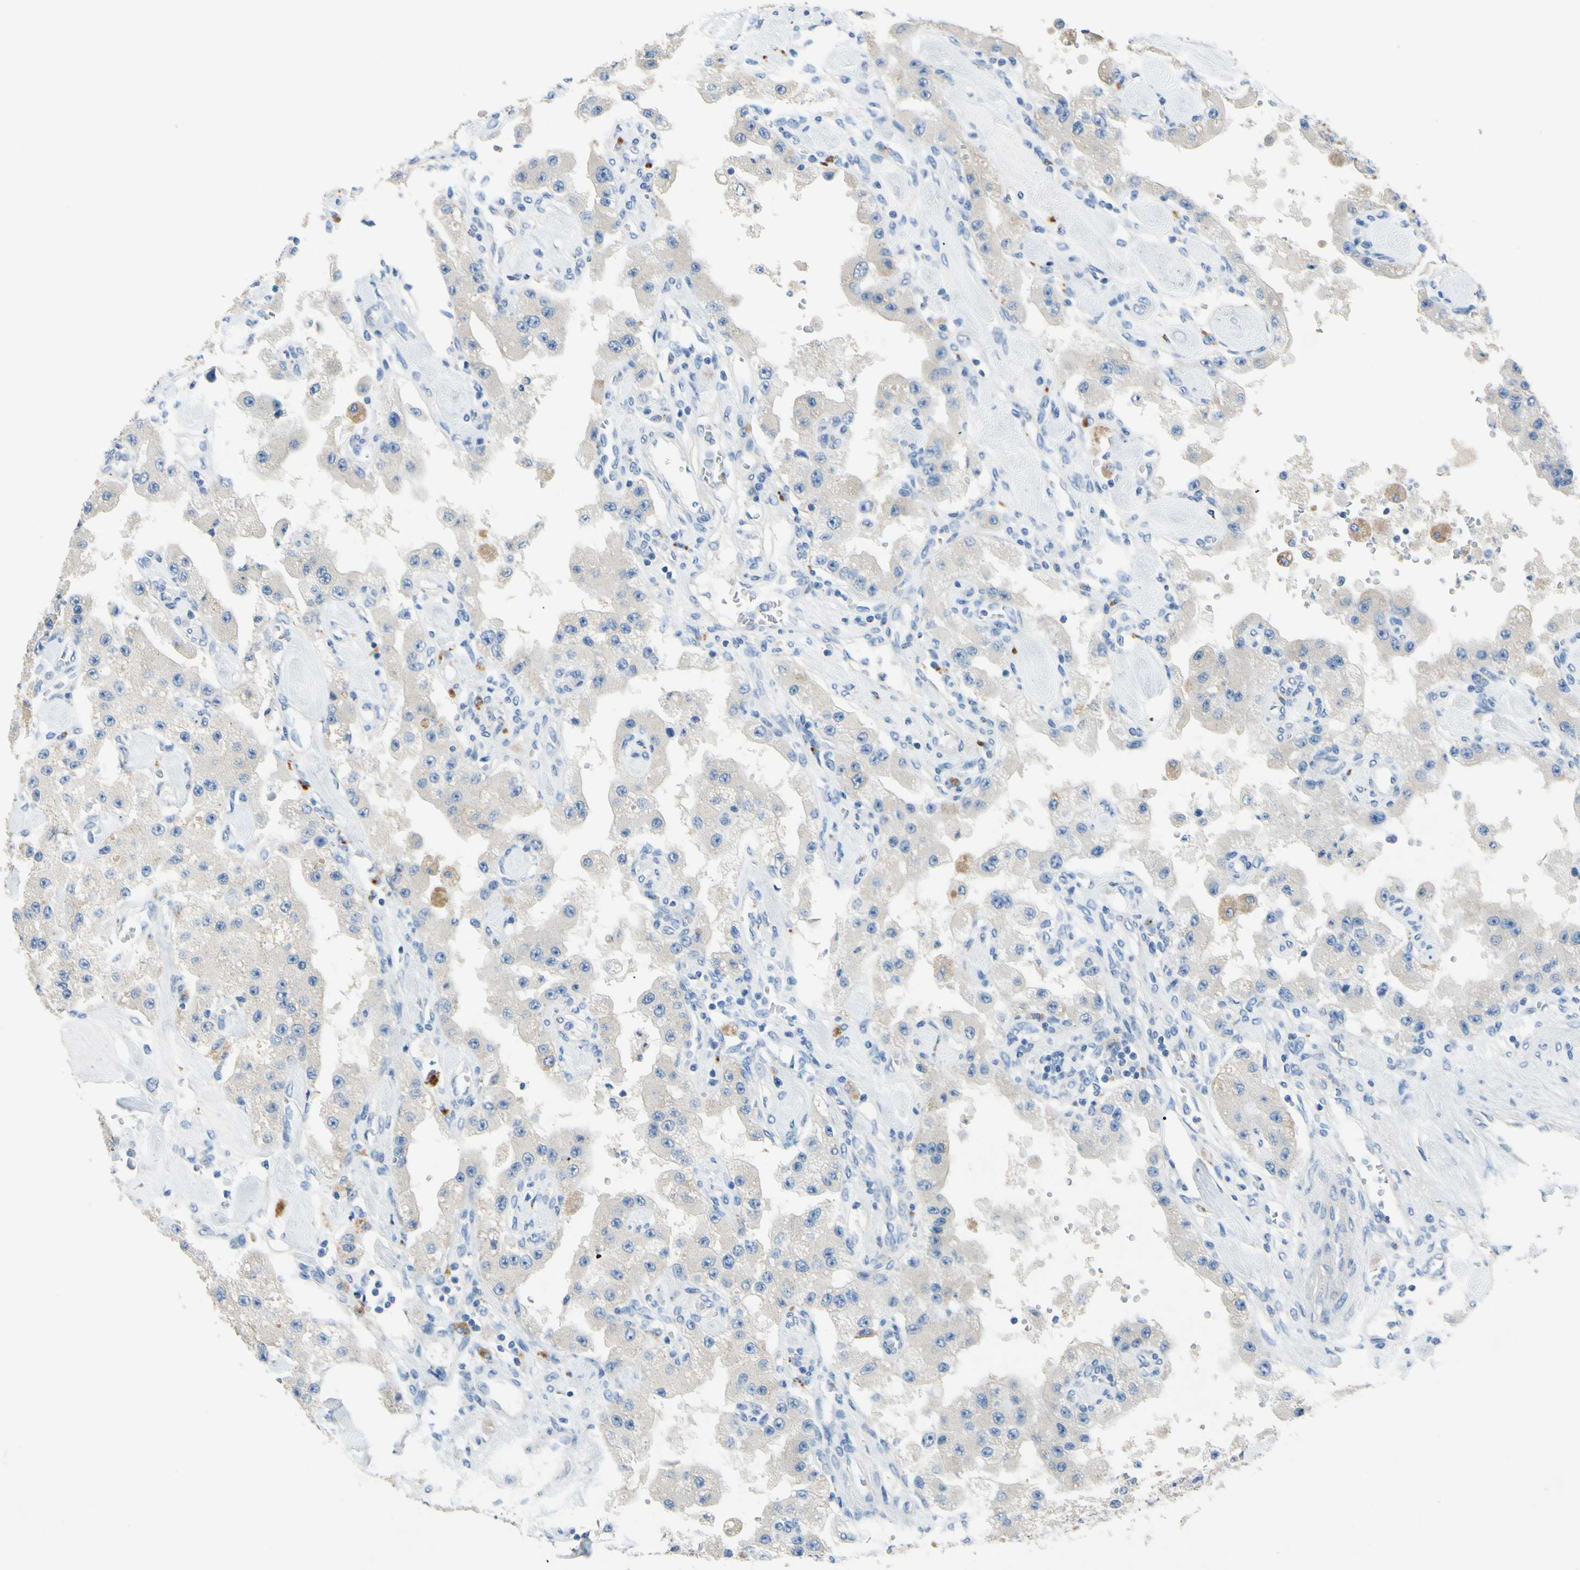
{"staining": {"intensity": "negative", "quantity": "none", "location": "none"}, "tissue": "carcinoid", "cell_type": "Tumor cells", "image_type": "cancer", "snomed": [{"axis": "morphology", "description": "Carcinoid, malignant, NOS"}, {"axis": "topography", "description": "Pancreas"}], "caption": "High magnification brightfield microscopy of carcinoid stained with DAB (brown) and counterstained with hematoxylin (blue): tumor cells show no significant expression.", "gene": "CDH10", "patient": {"sex": "male", "age": 41}}